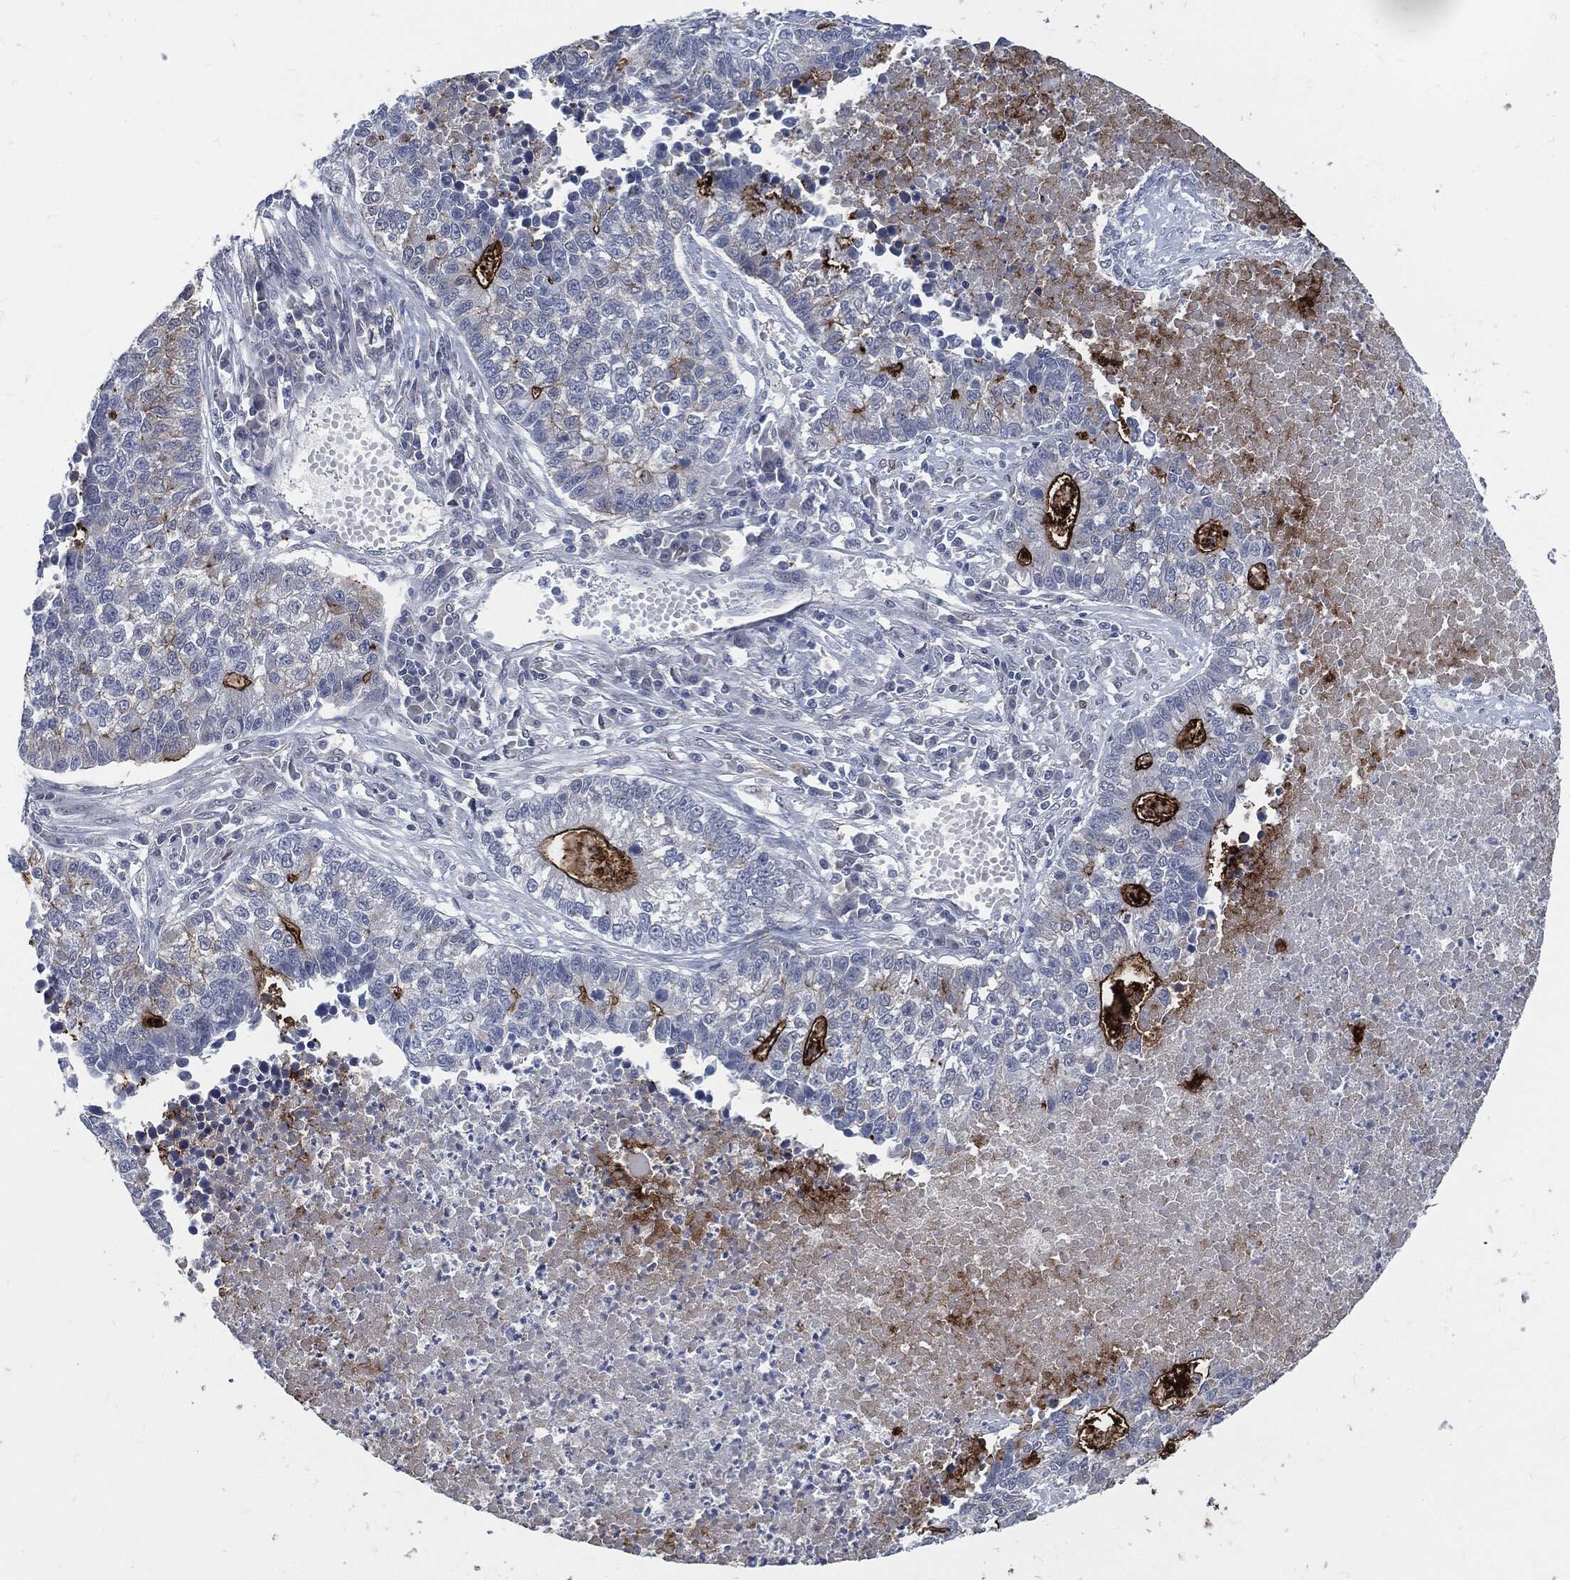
{"staining": {"intensity": "strong", "quantity": "<25%", "location": "cytoplasmic/membranous"}, "tissue": "lung cancer", "cell_type": "Tumor cells", "image_type": "cancer", "snomed": [{"axis": "morphology", "description": "Adenocarcinoma, NOS"}, {"axis": "topography", "description": "Lung"}], "caption": "High-power microscopy captured an IHC histopathology image of adenocarcinoma (lung), revealing strong cytoplasmic/membranous positivity in about <25% of tumor cells.", "gene": "PROM1", "patient": {"sex": "male", "age": 57}}